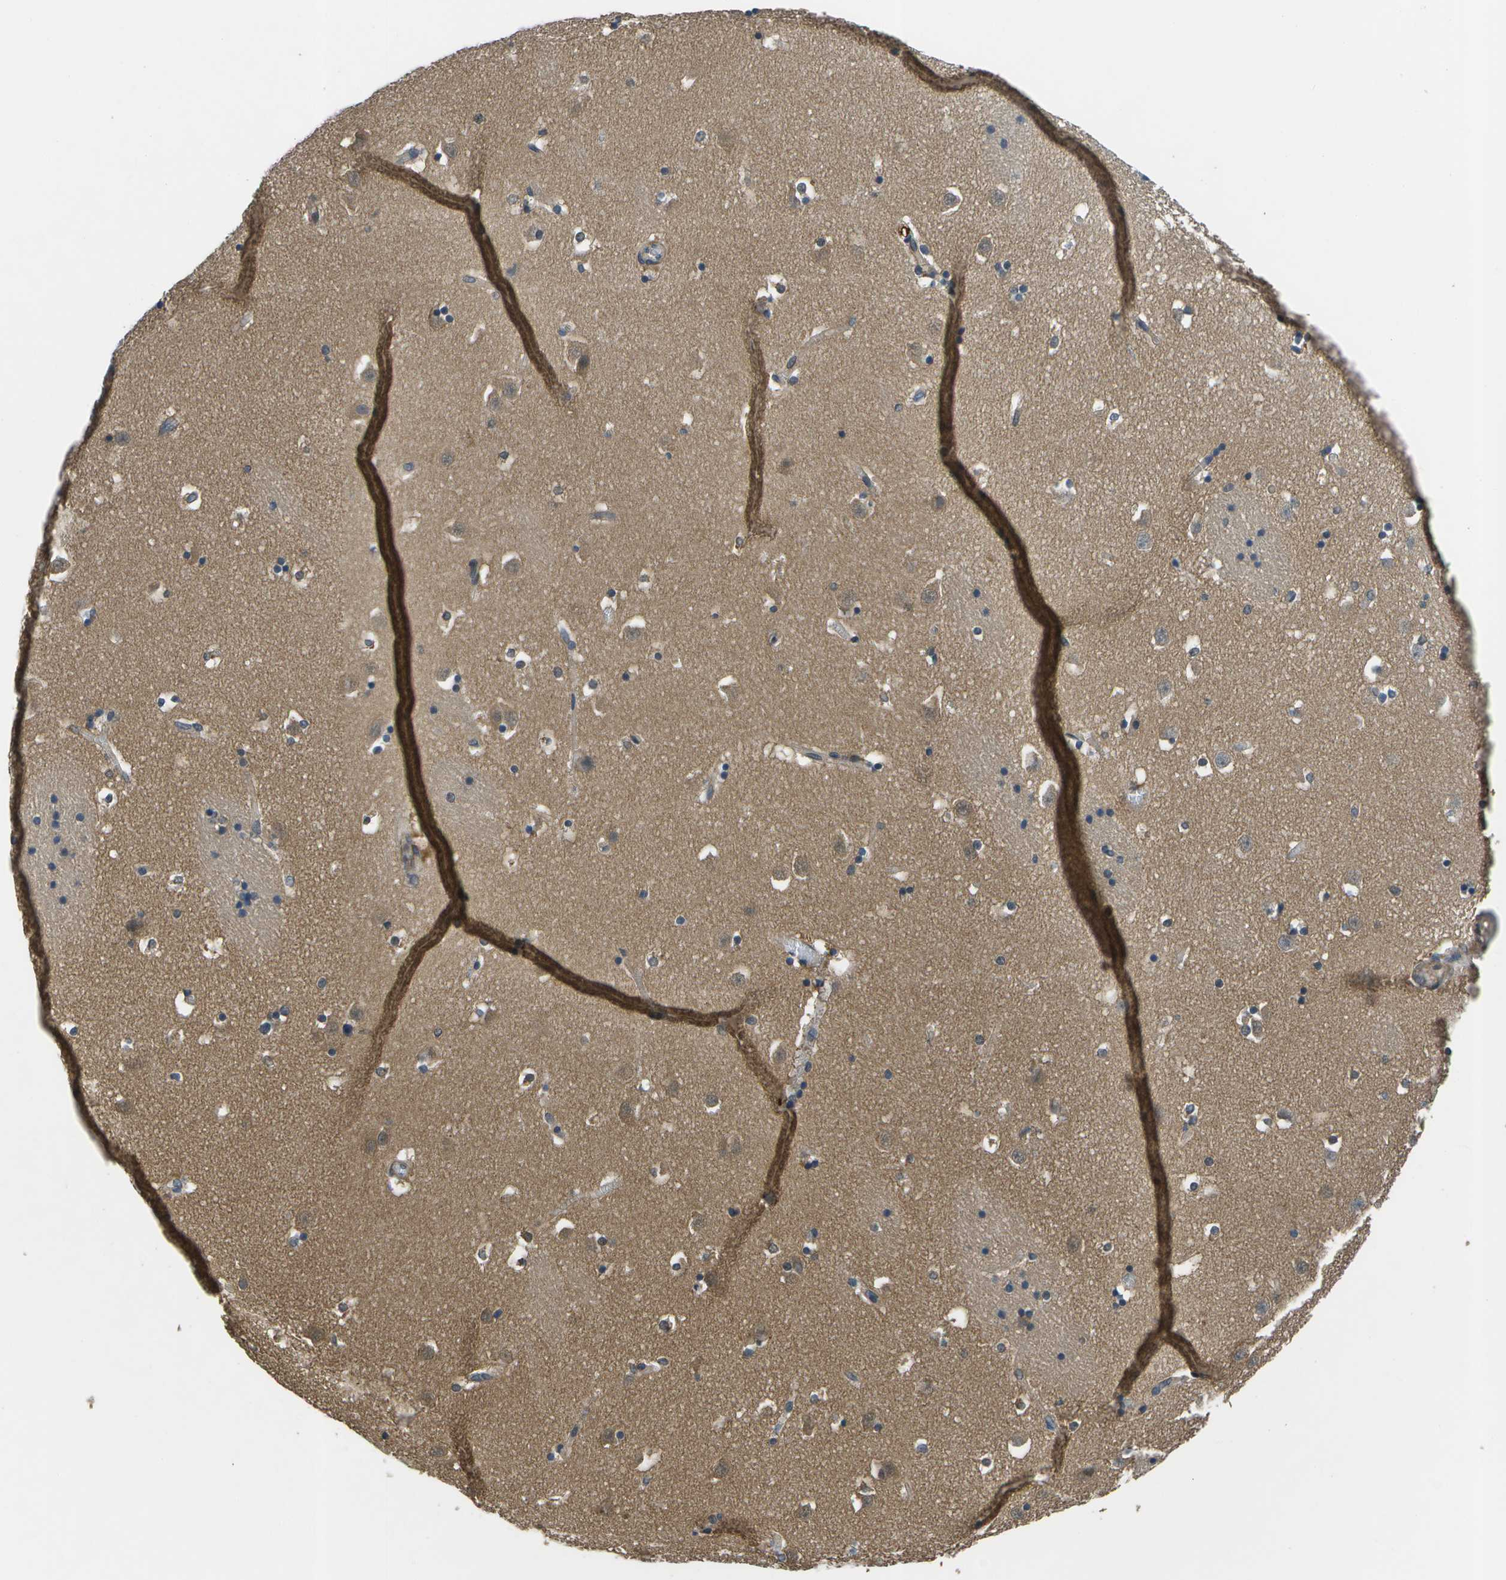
{"staining": {"intensity": "moderate", "quantity": "<25%", "location": "cytoplasmic/membranous"}, "tissue": "caudate", "cell_type": "Glial cells", "image_type": "normal", "snomed": [{"axis": "morphology", "description": "Normal tissue, NOS"}, {"axis": "topography", "description": "Lateral ventricle wall"}], "caption": "Immunohistochemical staining of normal caudate shows moderate cytoplasmic/membranous protein expression in approximately <25% of glial cells.", "gene": "ENPP5", "patient": {"sex": "male", "age": 45}}